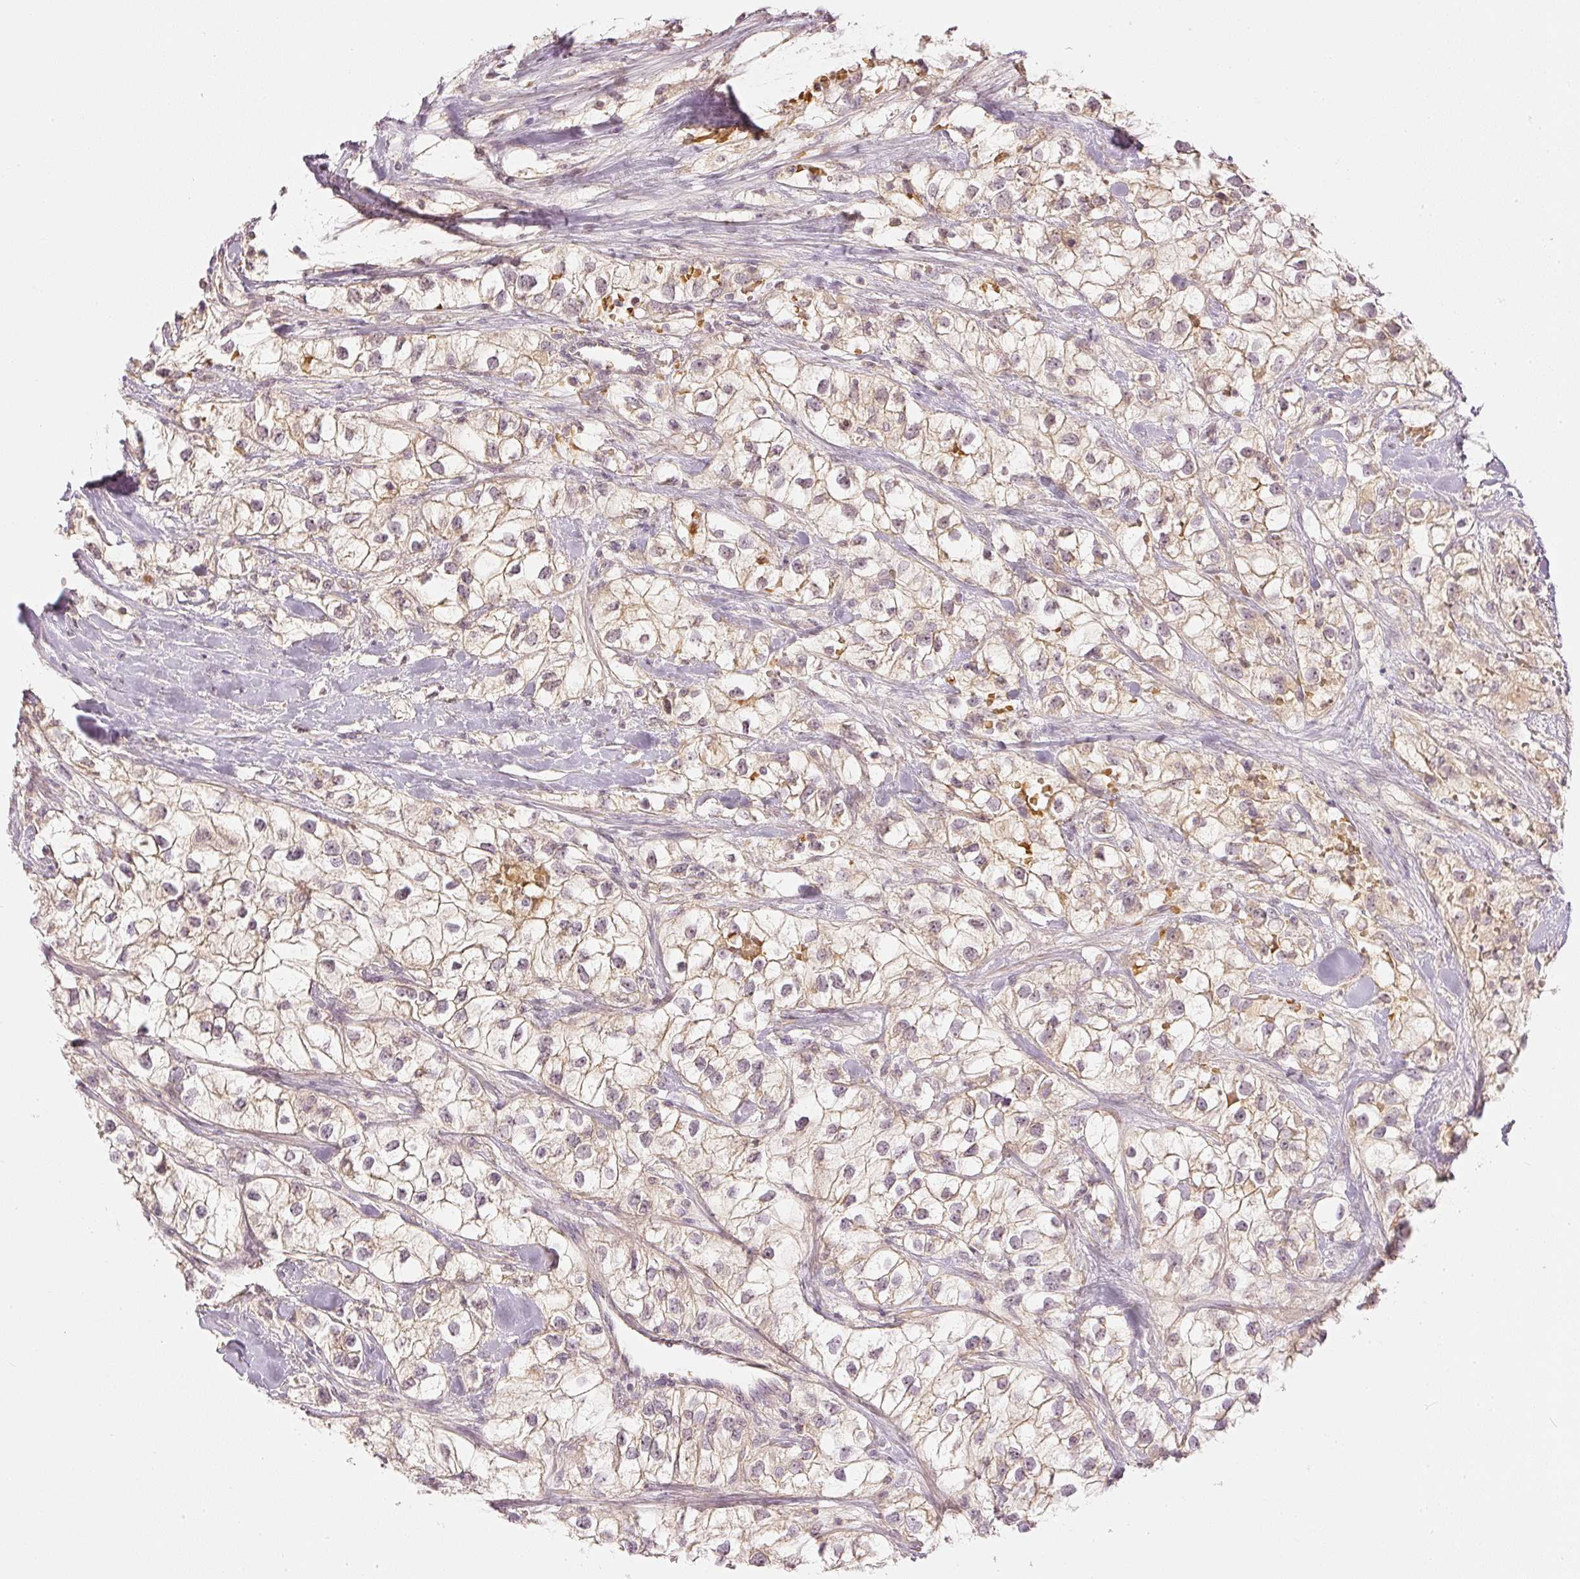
{"staining": {"intensity": "moderate", "quantity": "25%-75%", "location": "cytoplasmic/membranous"}, "tissue": "renal cancer", "cell_type": "Tumor cells", "image_type": "cancer", "snomed": [{"axis": "morphology", "description": "Adenocarcinoma, NOS"}, {"axis": "topography", "description": "Kidney"}], "caption": "DAB immunohistochemical staining of human renal cancer reveals moderate cytoplasmic/membranous protein positivity in about 25%-75% of tumor cells.", "gene": "GZMA", "patient": {"sex": "male", "age": 59}}